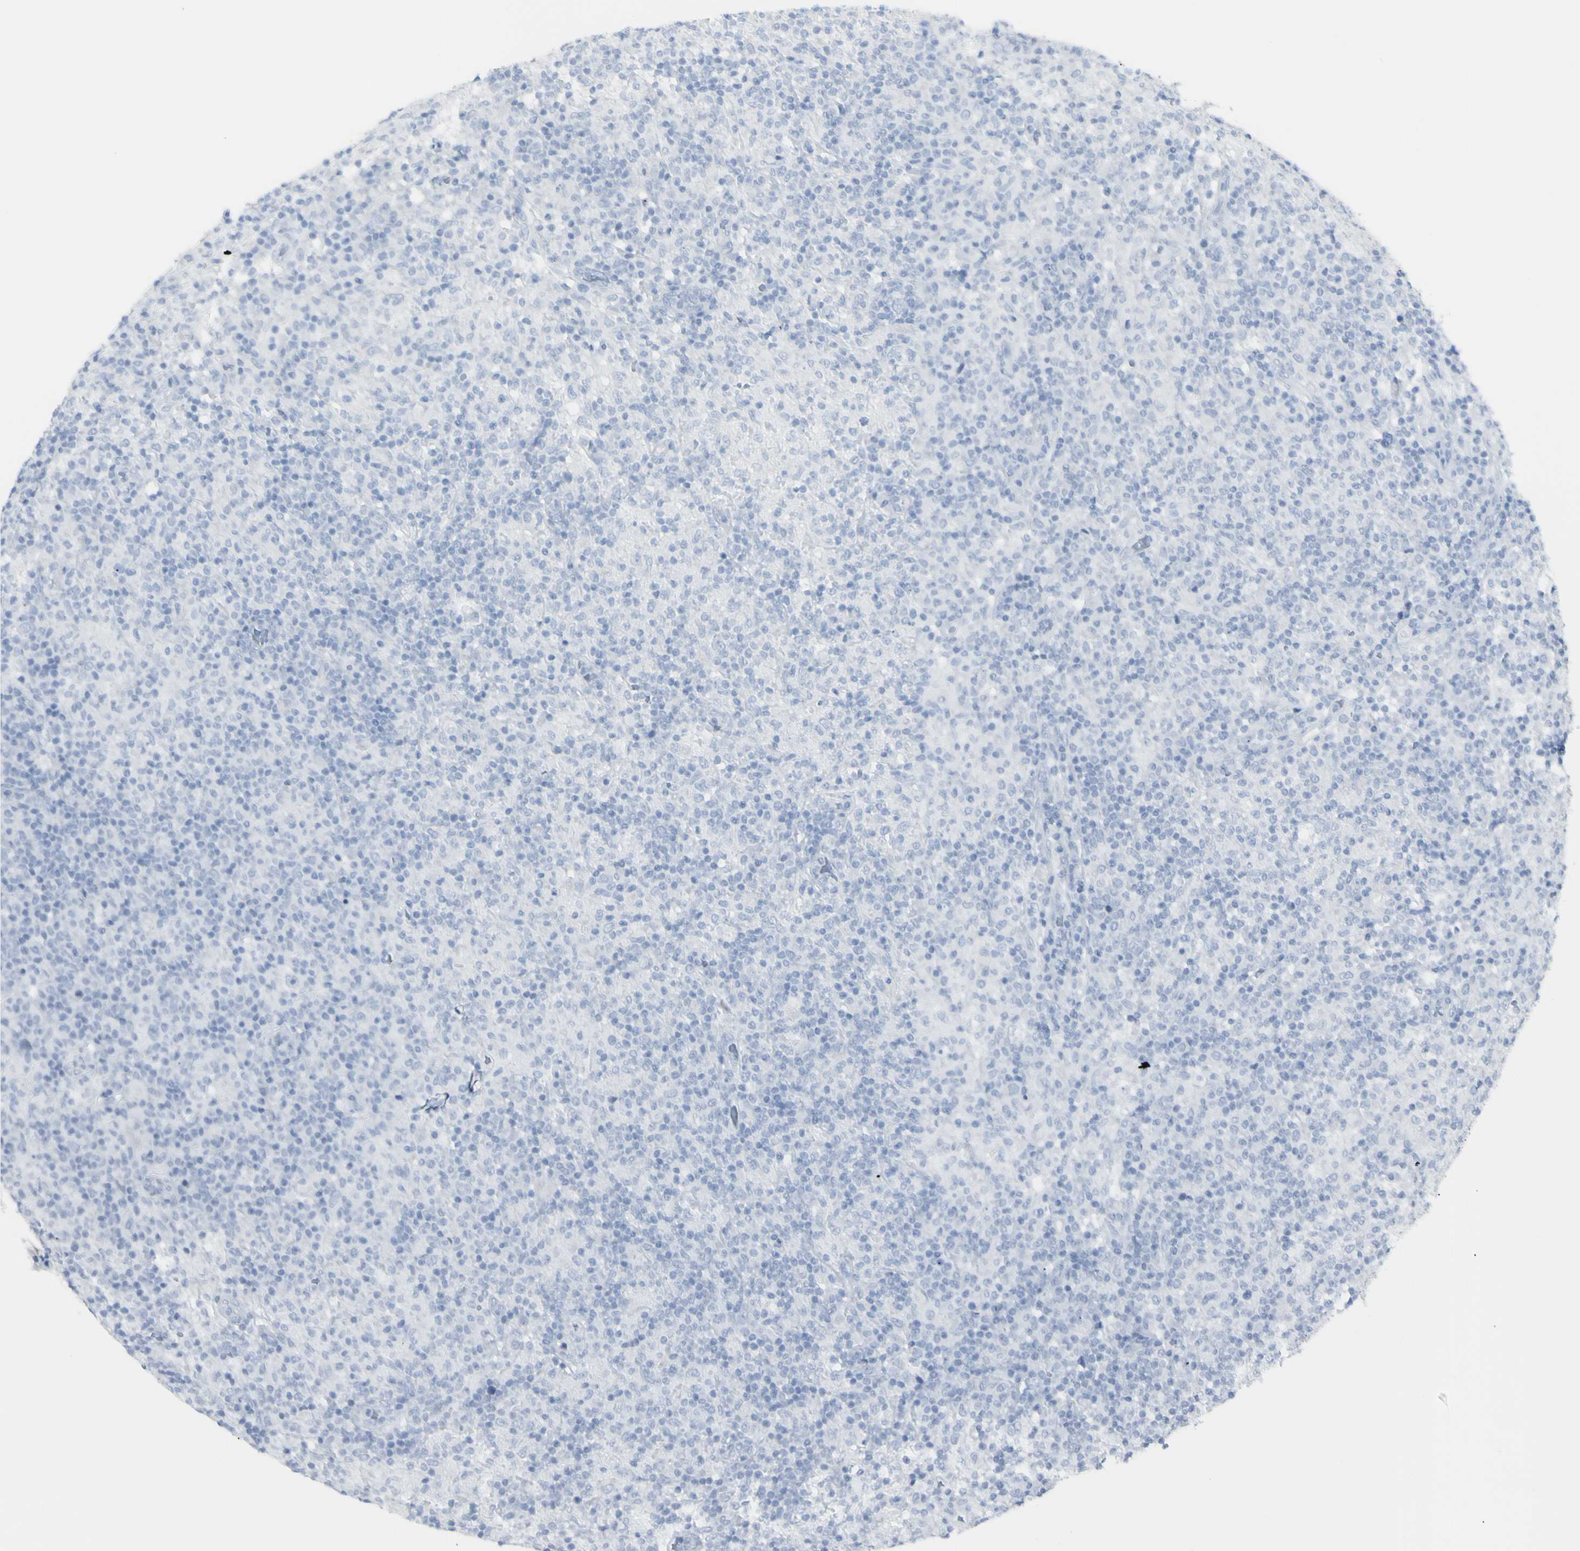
{"staining": {"intensity": "negative", "quantity": "none", "location": "none"}, "tissue": "lymphoma", "cell_type": "Tumor cells", "image_type": "cancer", "snomed": [{"axis": "morphology", "description": "Hodgkin's disease, NOS"}, {"axis": "topography", "description": "Lymph node"}], "caption": "Lymphoma was stained to show a protein in brown. There is no significant positivity in tumor cells. (Brightfield microscopy of DAB immunohistochemistry at high magnification).", "gene": "ENSG00000198211", "patient": {"sex": "male", "age": 70}}